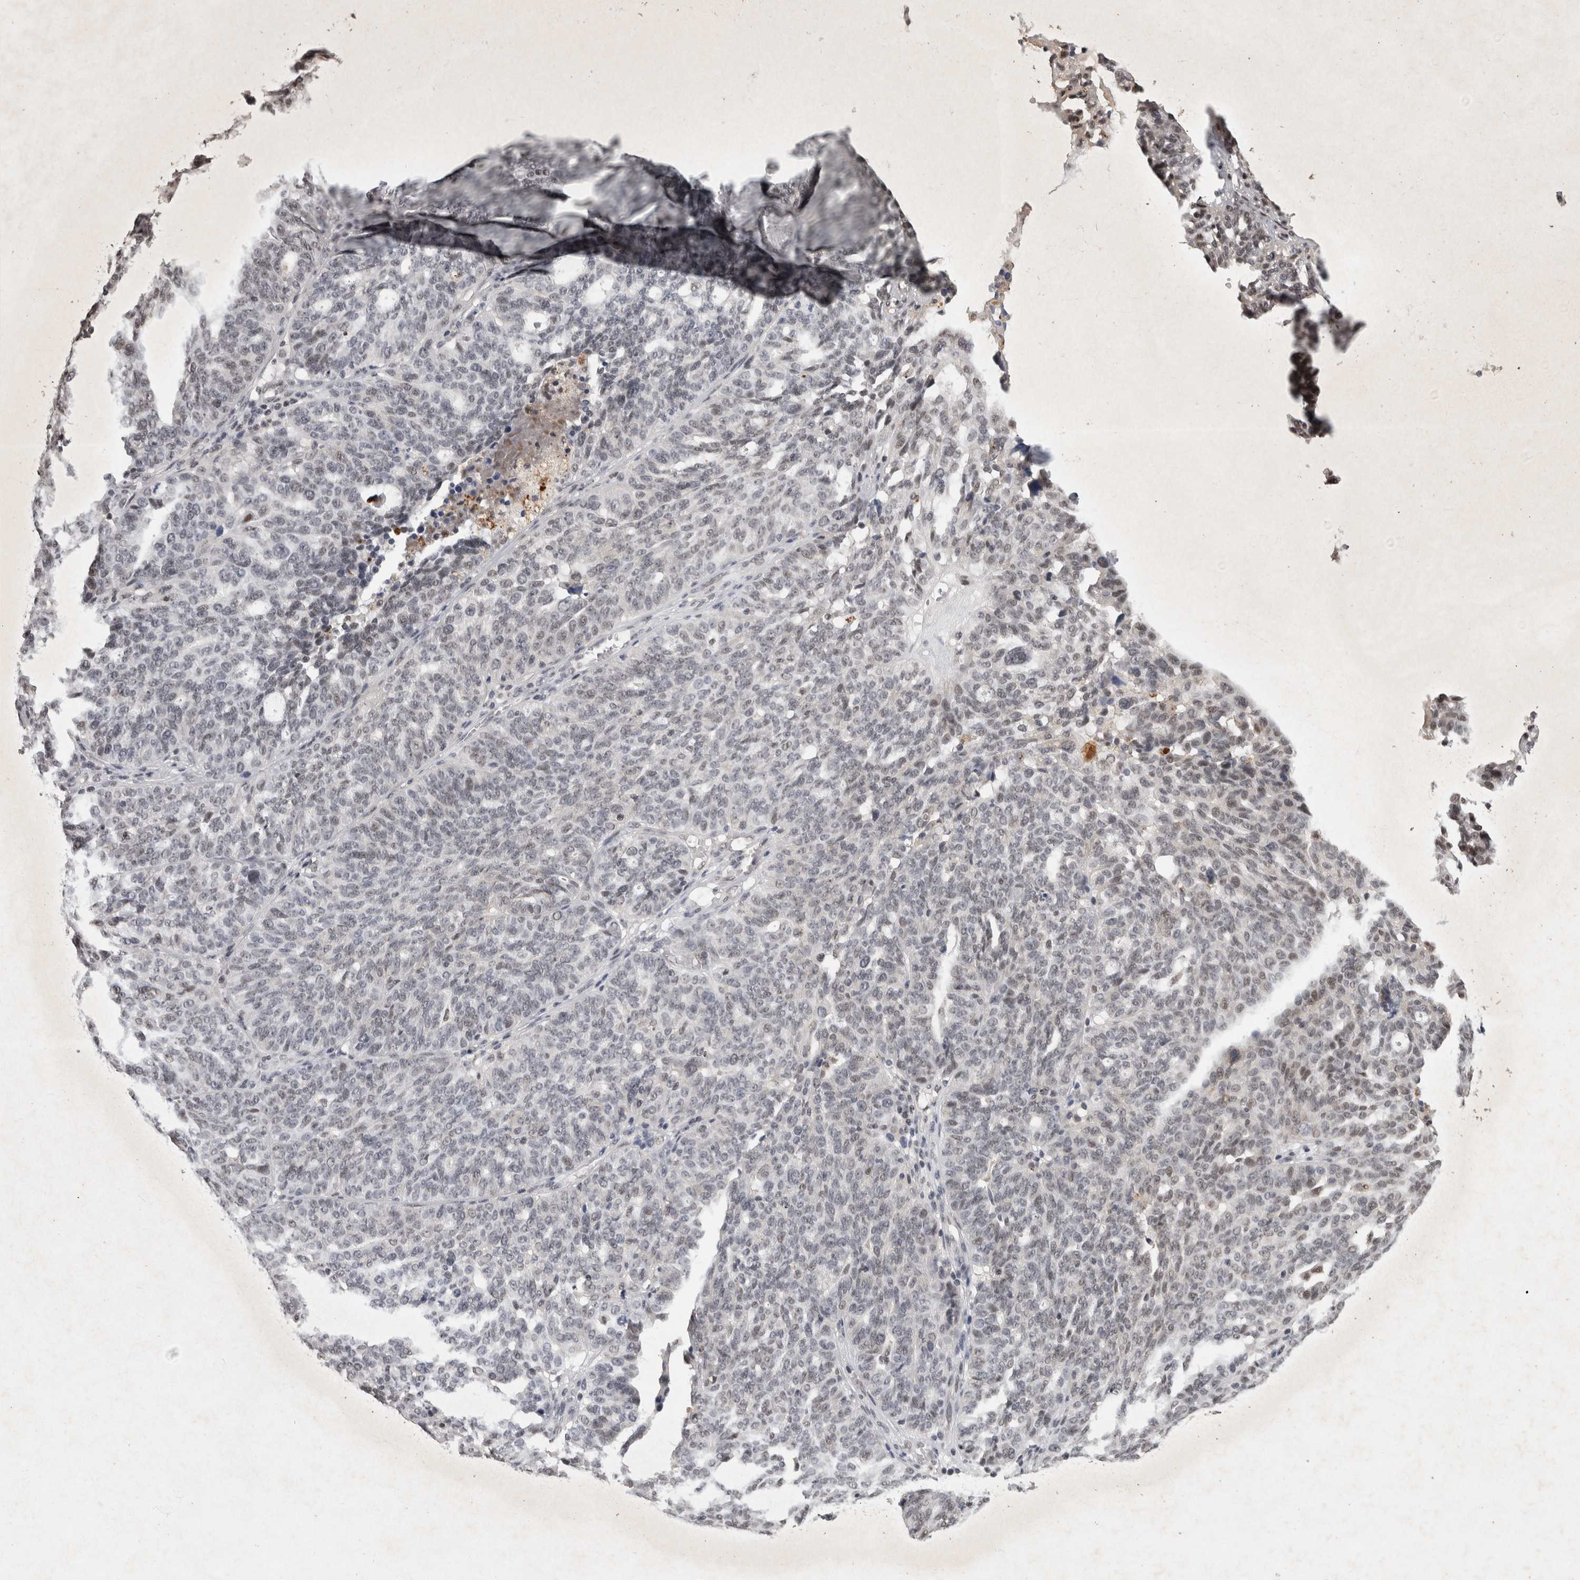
{"staining": {"intensity": "weak", "quantity": "25%-75%", "location": "nuclear"}, "tissue": "ovarian cancer", "cell_type": "Tumor cells", "image_type": "cancer", "snomed": [{"axis": "morphology", "description": "Cystadenocarcinoma, serous, NOS"}, {"axis": "topography", "description": "Ovary"}], "caption": "About 25%-75% of tumor cells in ovarian serous cystadenocarcinoma demonstrate weak nuclear protein staining as visualized by brown immunohistochemical staining.", "gene": "XRCC5", "patient": {"sex": "female", "age": 59}}